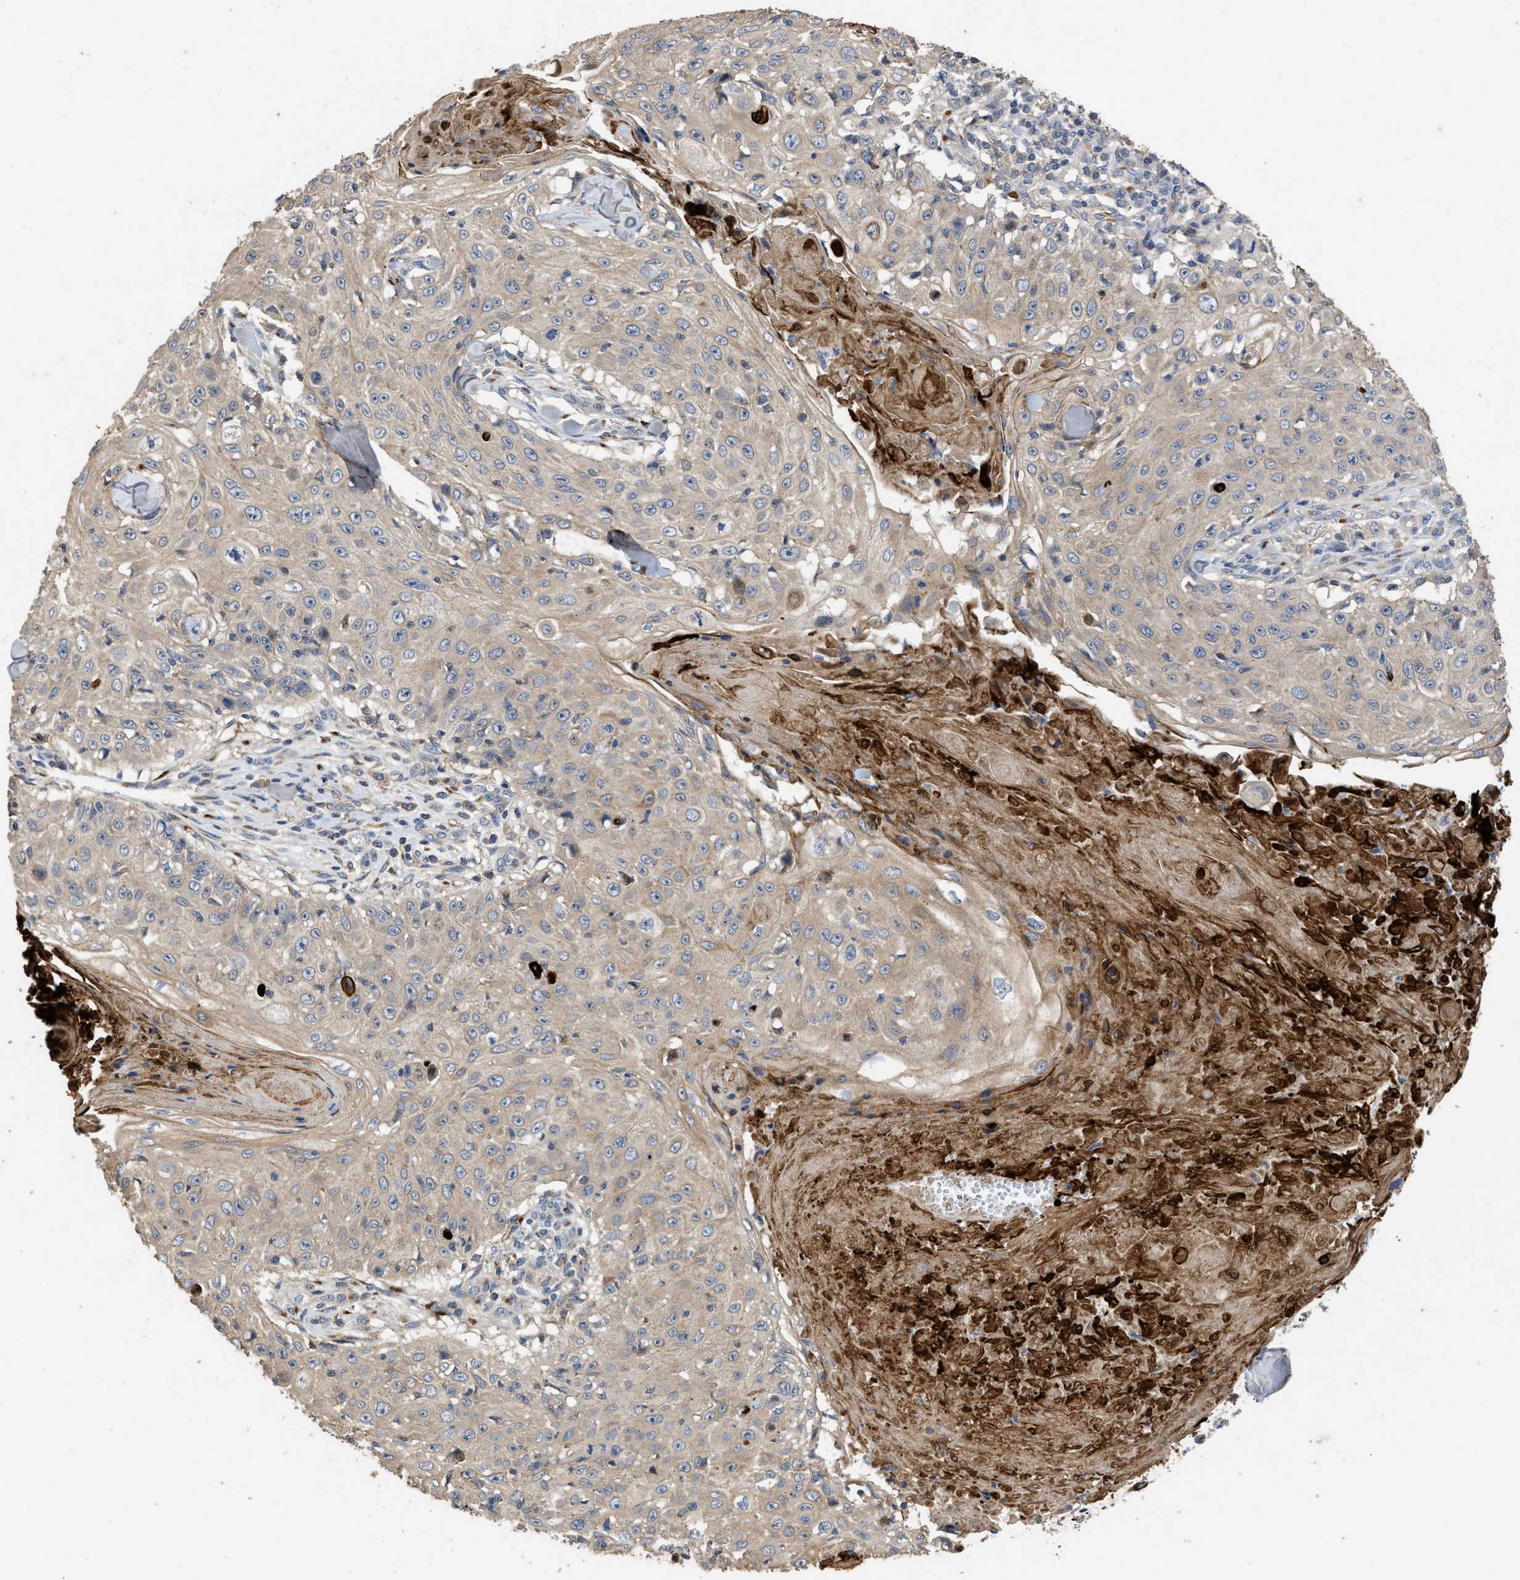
{"staining": {"intensity": "weak", "quantity": ">75%", "location": "cytoplasmic/membranous"}, "tissue": "skin cancer", "cell_type": "Tumor cells", "image_type": "cancer", "snomed": [{"axis": "morphology", "description": "Squamous cell carcinoma, NOS"}, {"axis": "topography", "description": "Skin"}], "caption": "This photomicrograph exhibits immunohistochemistry staining of skin cancer, with low weak cytoplasmic/membranous expression in about >75% of tumor cells.", "gene": "SIK2", "patient": {"sex": "male", "age": 86}}